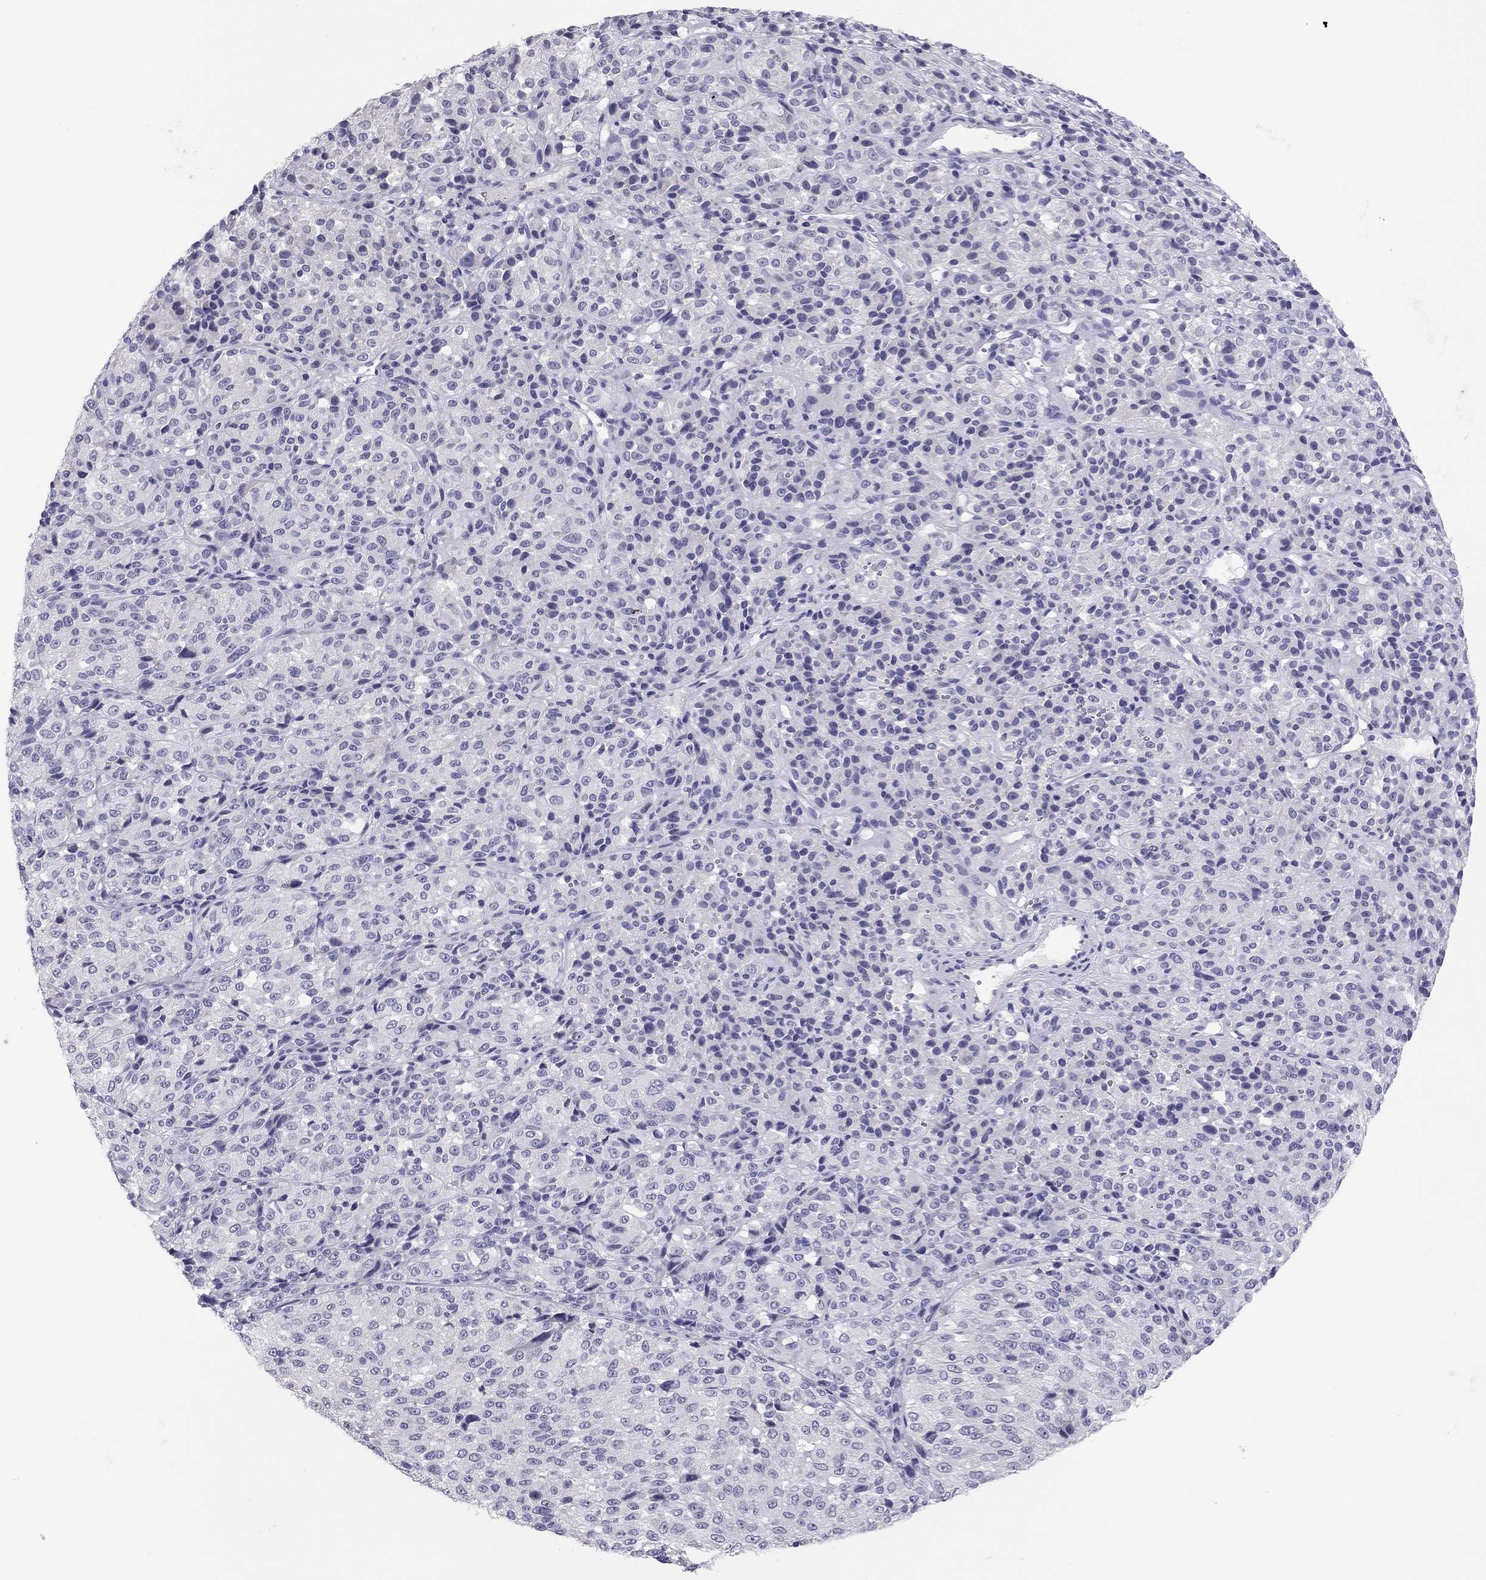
{"staining": {"intensity": "negative", "quantity": "none", "location": "none"}, "tissue": "melanoma", "cell_type": "Tumor cells", "image_type": "cancer", "snomed": [{"axis": "morphology", "description": "Malignant melanoma, Metastatic site"}, {"axis": "topography", "description": "Brain"}], "caption": "Image shows no protein staining in tumor cells of malignant melanoma (metastatic site) tissue.", "gene": "ADORA2A", "patient": {"sex": "female", "age": 56}}